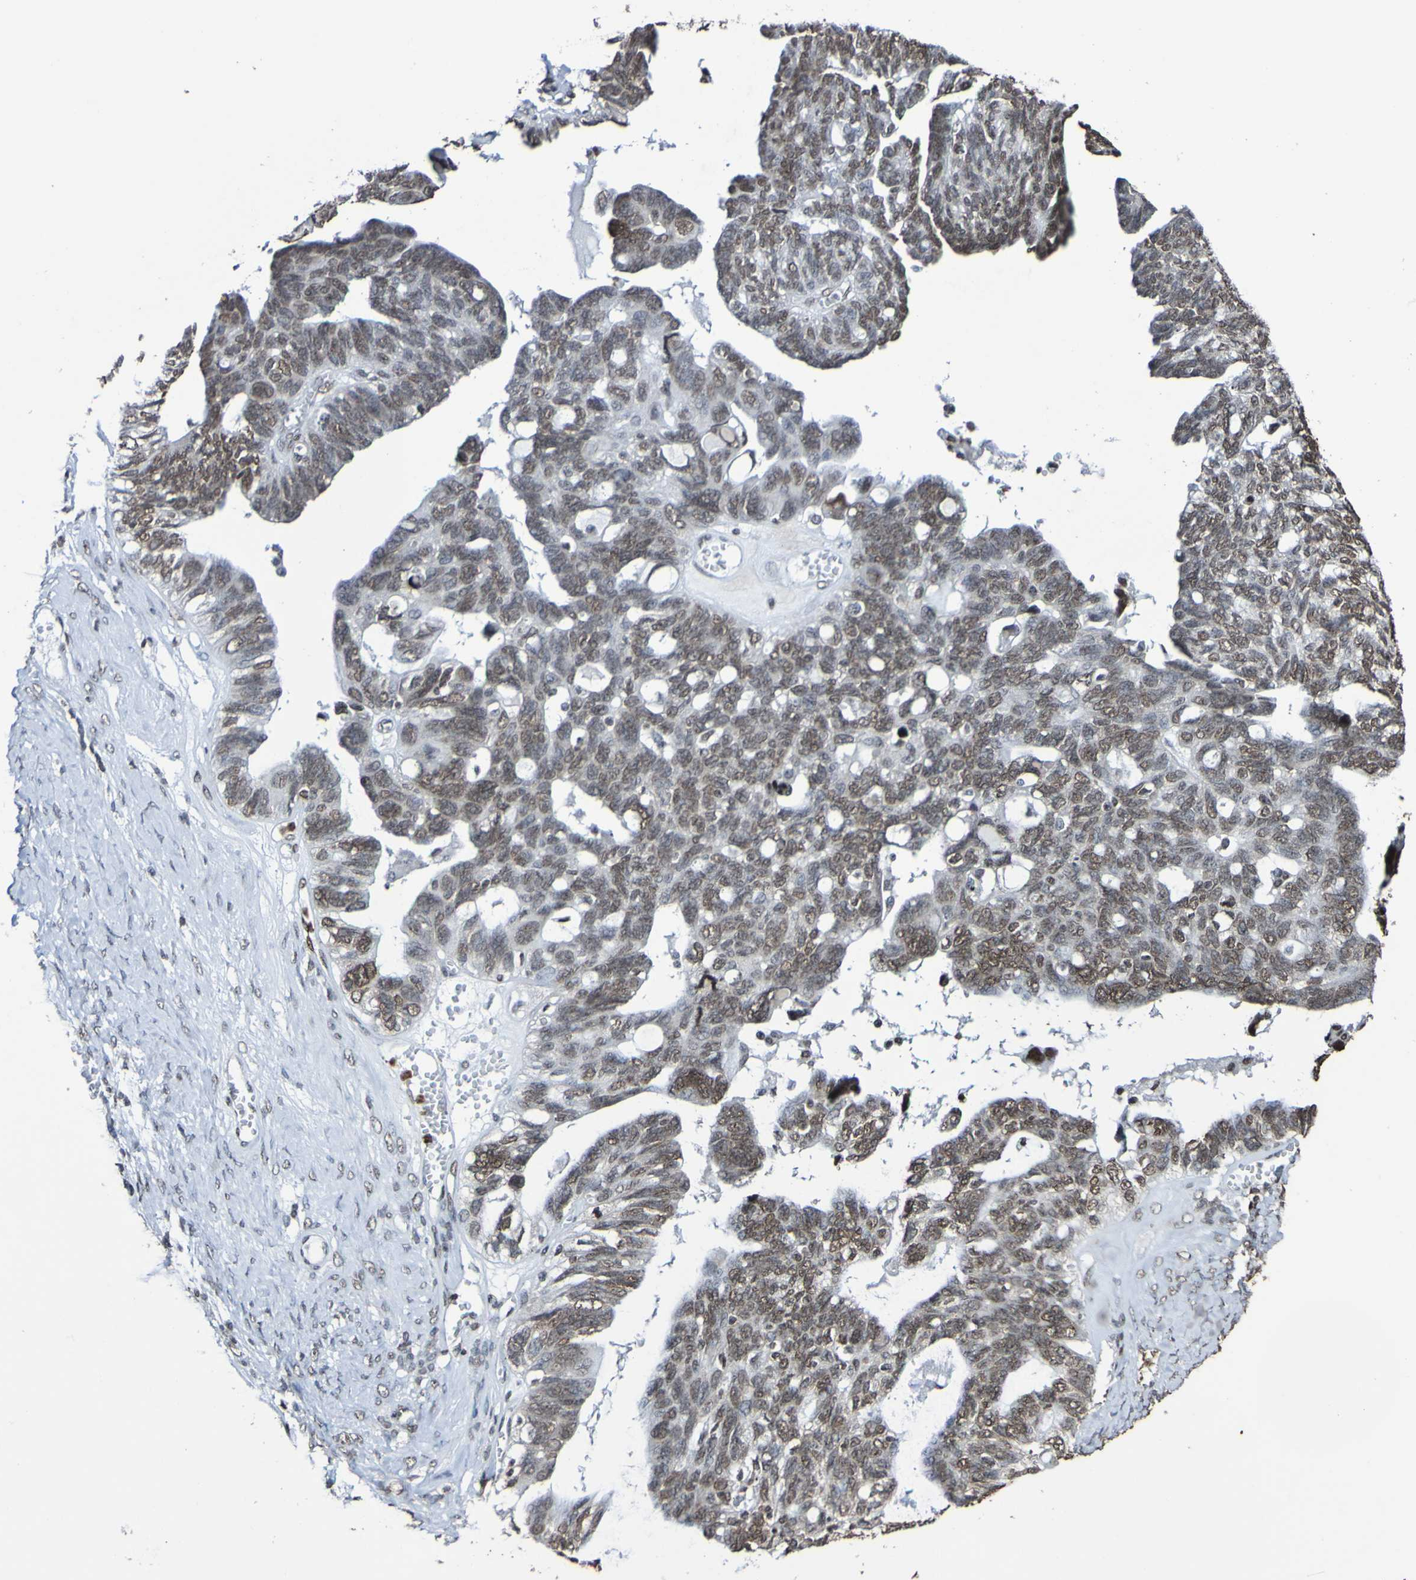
{"staining": {"intensity": "weak", "quantity": ">75%", "location": "nuclear"}, "tissue": "ovarian cancer", "cell_type": "Tumor cells", "image_type": "cancer", "snomed": [{"axis": "morphology", "description": "Cystadenocarcinoma, serous, NOS"}, {"axis": "topography", "description": "Ovary"}], "caption": "The histopathology image exhibits immunohistochemical staining of ovarian serous cystadenocarcinoma. There is weak nuclear expression is present in about >75% of tumor cells.", "gene": "GFI1", "patient": {"sex": "female", "age": 79}}